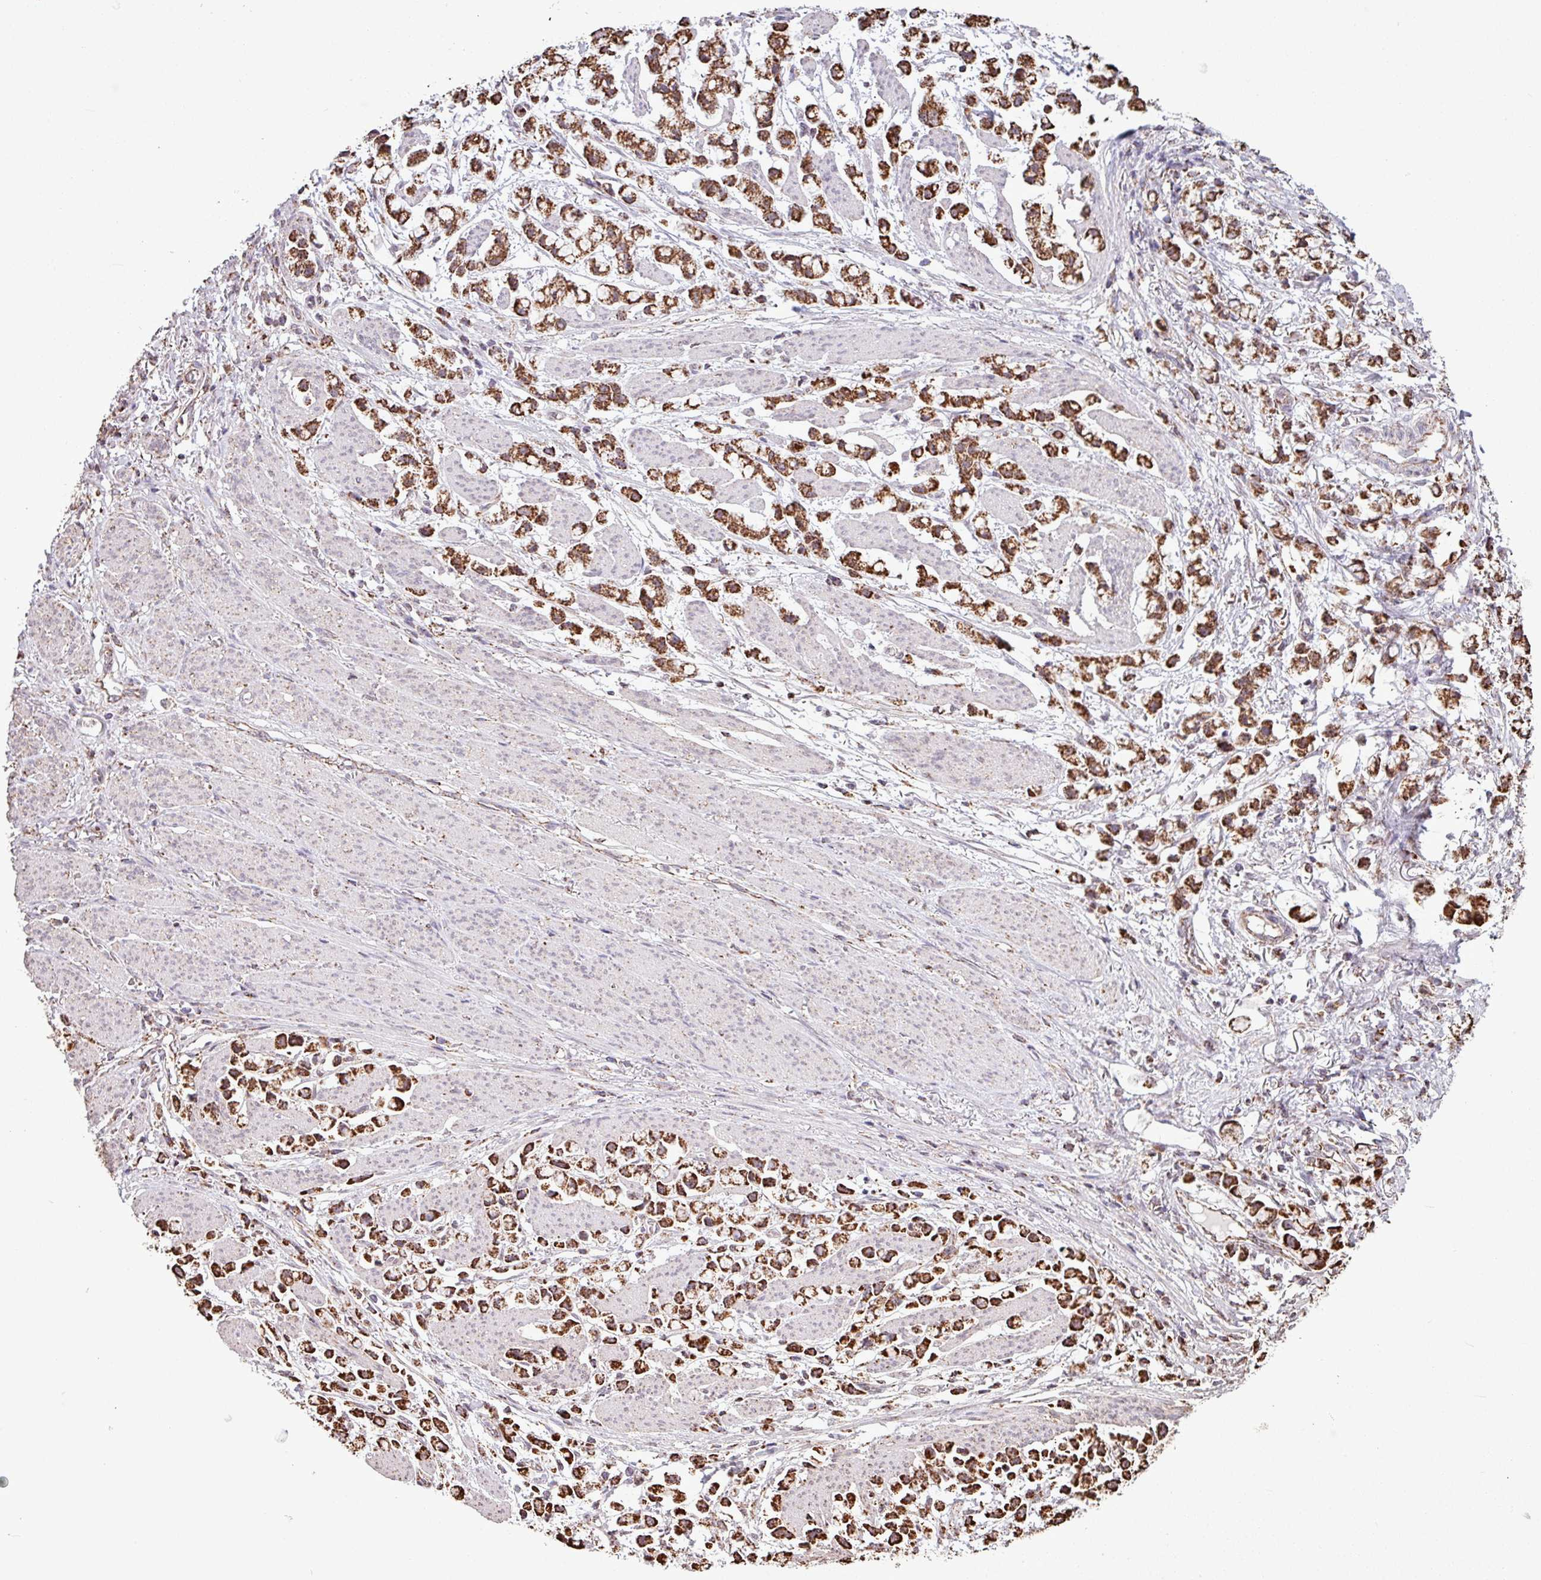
{"staining": {"intensity": "strong", "quantity": ">75%", "location": "cytoplasmic/membranous"}, "tissue": "stomach cancer", "cell_type": "Tumor cells", "image_type": "cancer", "snomed": [{"axis": "morphology", "description": "Adenocarcinoma, NOS"}, {"axis": "topography", "description": "Stomach"}], "caption": "Protein expression analysis of stomach cancer shows strong cytoplasmic/membranous expression in approximately >75% of tumor cells.", "gene": "ALG8", "patient": {"sex": "female", "age": 81}}